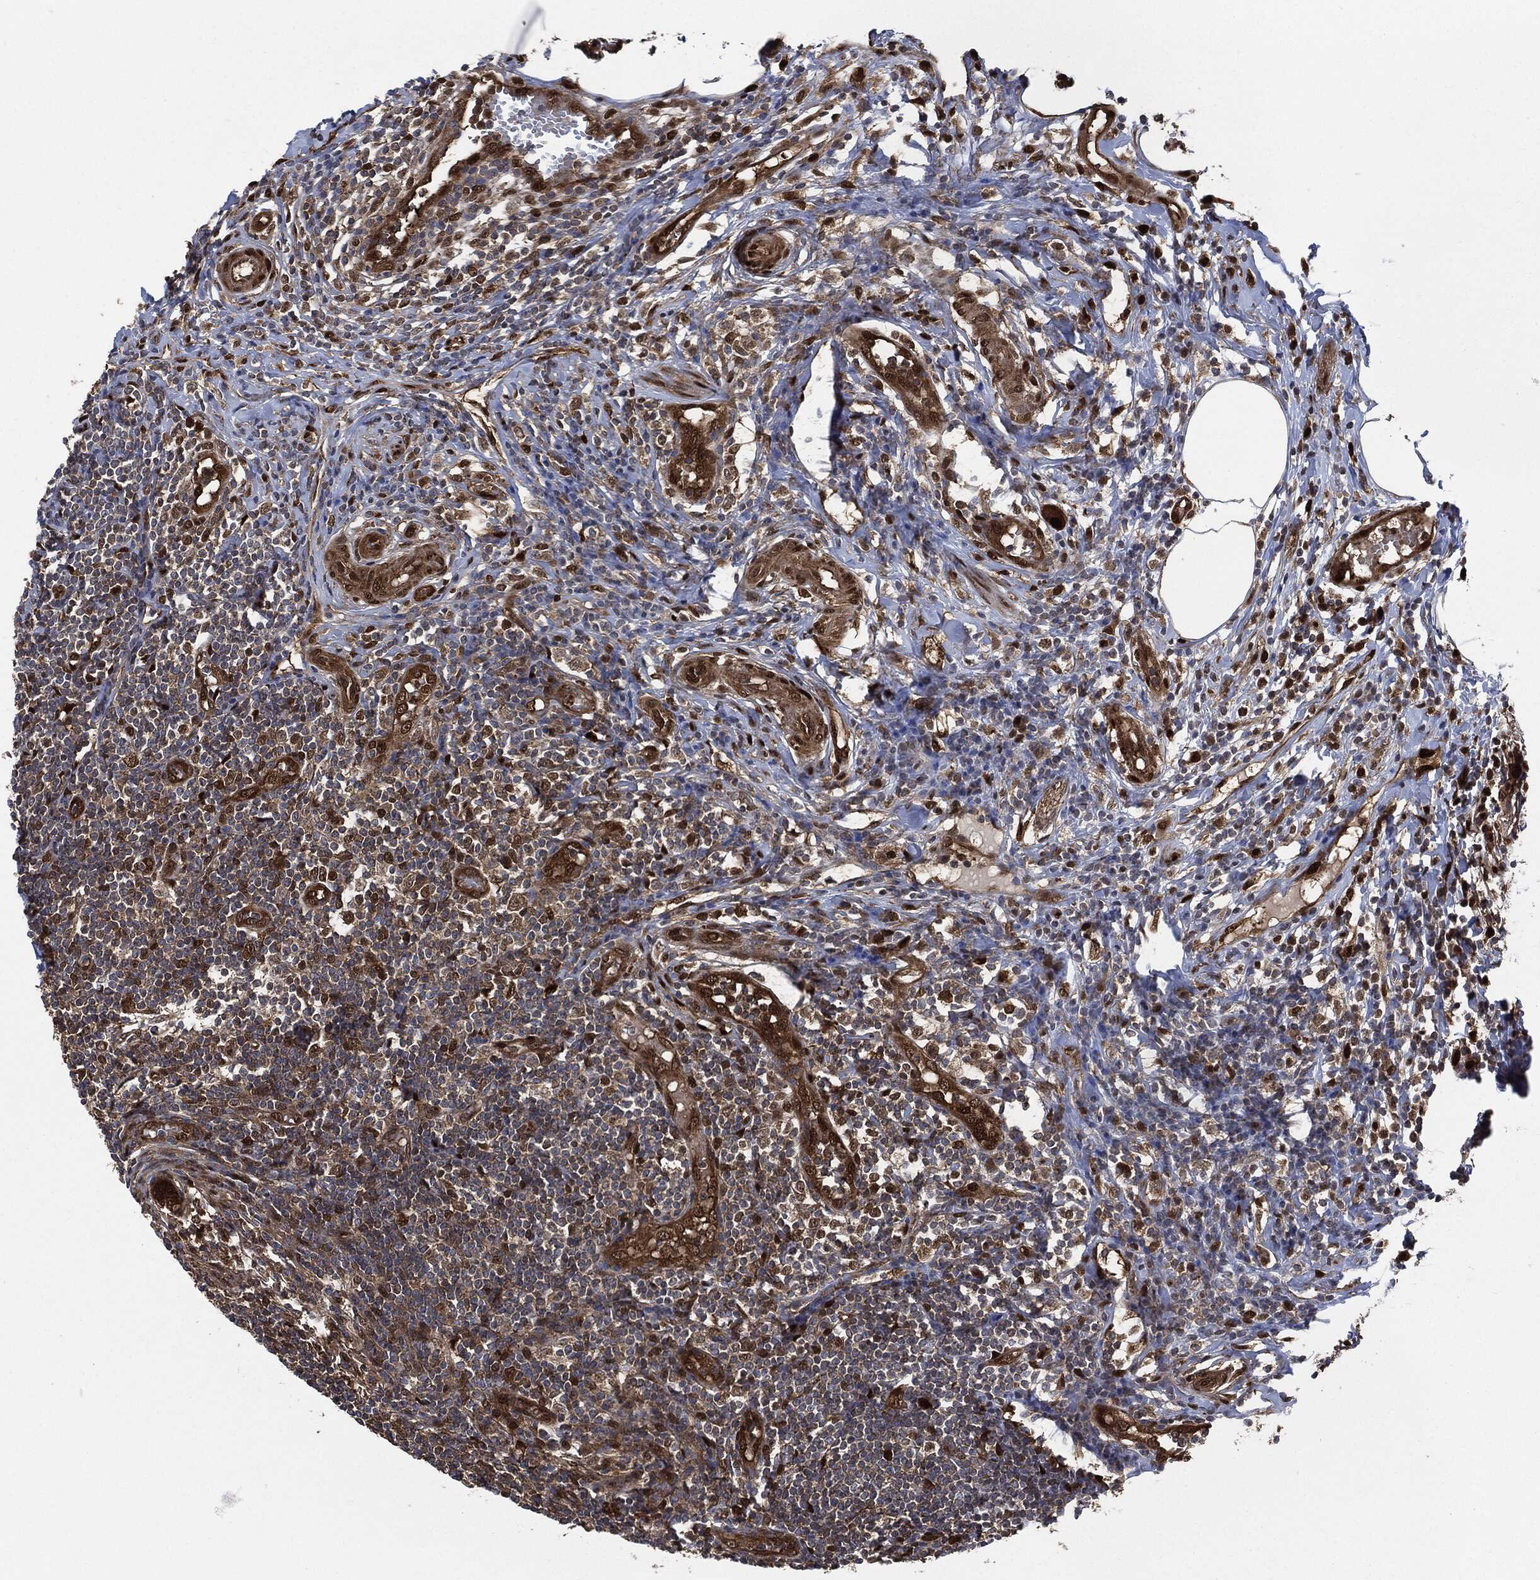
{"staining": {"intensity": "strong", "quantity": ">75%", "location": "cytoplasmic/membranous,nuclear"}, "tissue": "appendix", "cell_type": "Glandular cells", "image_type": "normal", "snomed": [{"axis": "morphology", "description": "Normal tissue, NOS"}, {"axis": "morphology", "description": "Inflammation, NOS"}, {"axis": "topography", "description": "Appendix"}], "caption": "High-power microscopy captured an IHC photomicrograph of benign appendix, revealing strong cytoplasmic/membranous,nuclear expression in about >75% of glandular cells.", "gene": "DCTN1", "patient": {"sex": "male", "age": 16}}